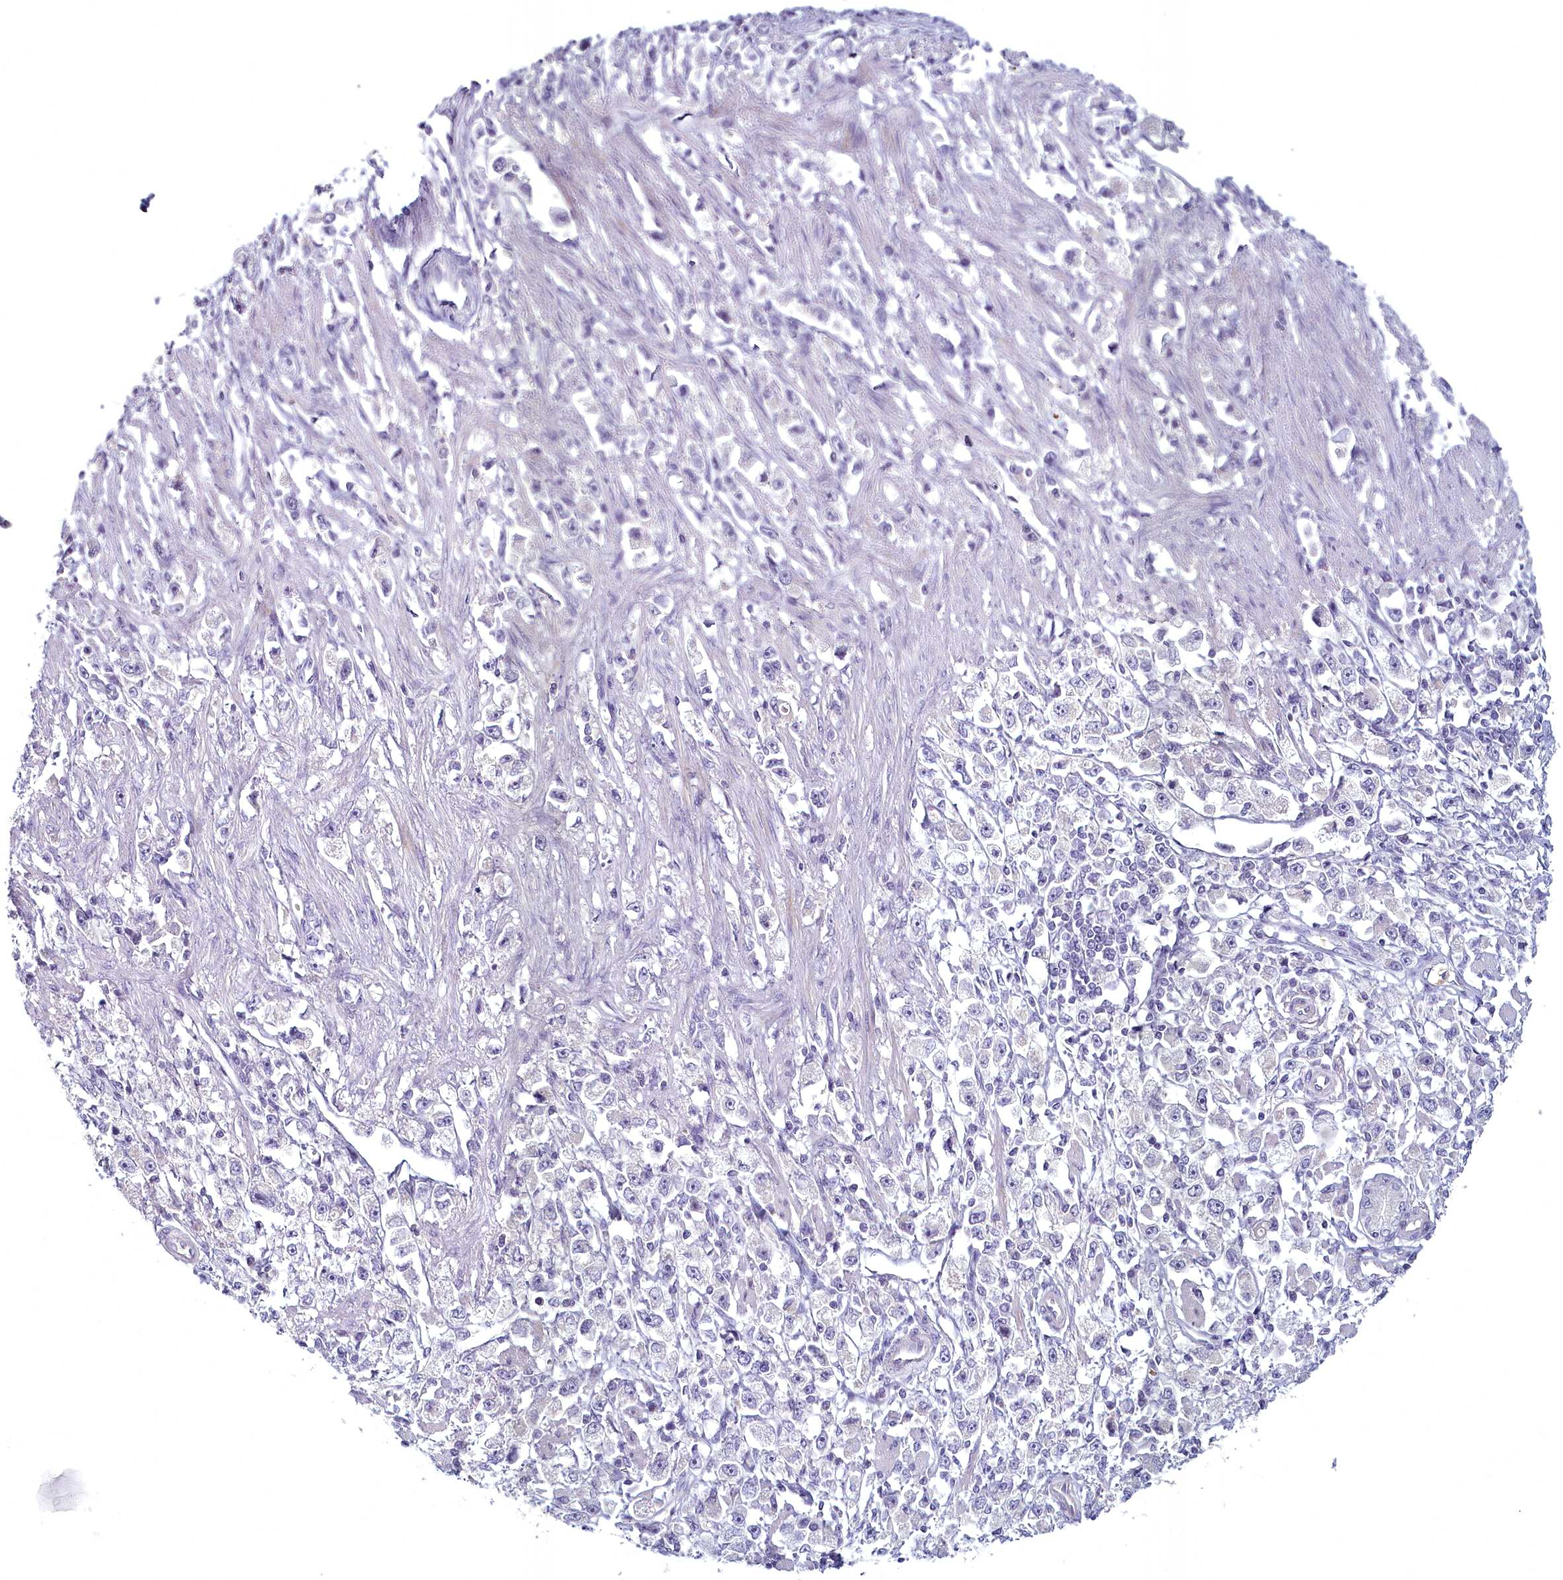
{"staining": {"intensity": "negative", "quantity": "none", "location": "none"}, "tissue": "stomach cancer", "cell_type": "Tumor cells", "image_type": "cancer", "snomed": [{"axis": "morphology", "description": "Adenocarcinoma, NOS"}, {"axis": "topography", "description": "Stomach"}], "caption": "The immunohistochemistry (IHC) photomicrograph has no significant positivity in tumor cells of adenocarcinoma (stomach) tissue.", "gene": "ARL15", "patient": {"sex": "female", "age": 59}}